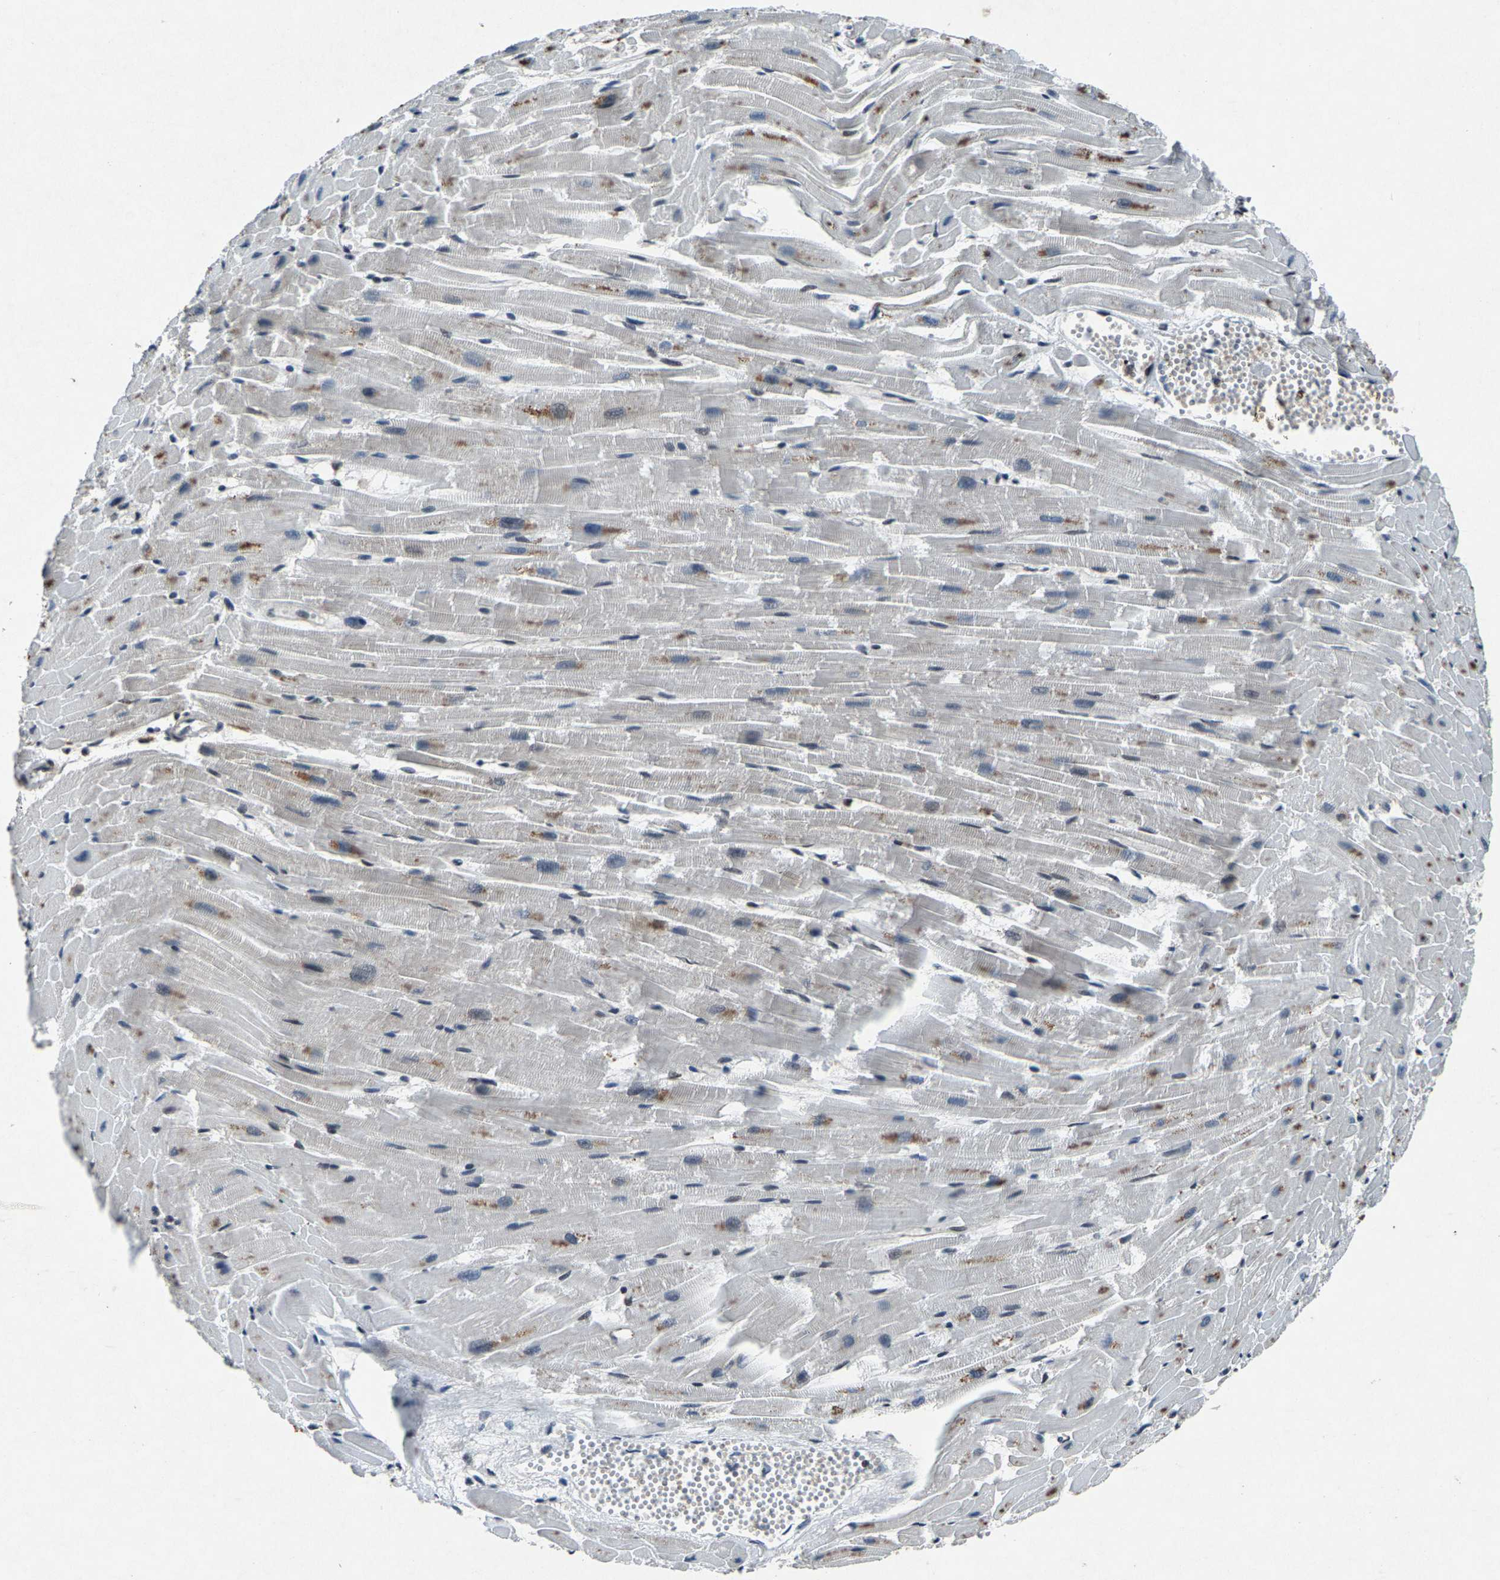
{"staining": {"intensity": "strong", "quantity": "<25%", "location": "cytoplasmic/membranous"}, "tissue": "heart muscle", "cell_type": "Cardiomyocytes", "image_type": "normal", "snomed": [{"axis": "morphology", "description": "Normal tissue, NOS"}, {"axis": "topography", "description": "Heart"}], "caption": "Heart muscle stained for a protein (brown) shows strong cytoplasmic/membranous positive positivity in about <25% of cardiomyocytes.", "gene": "ATXN3", "patient": {"sex": "female", "age": 19}}